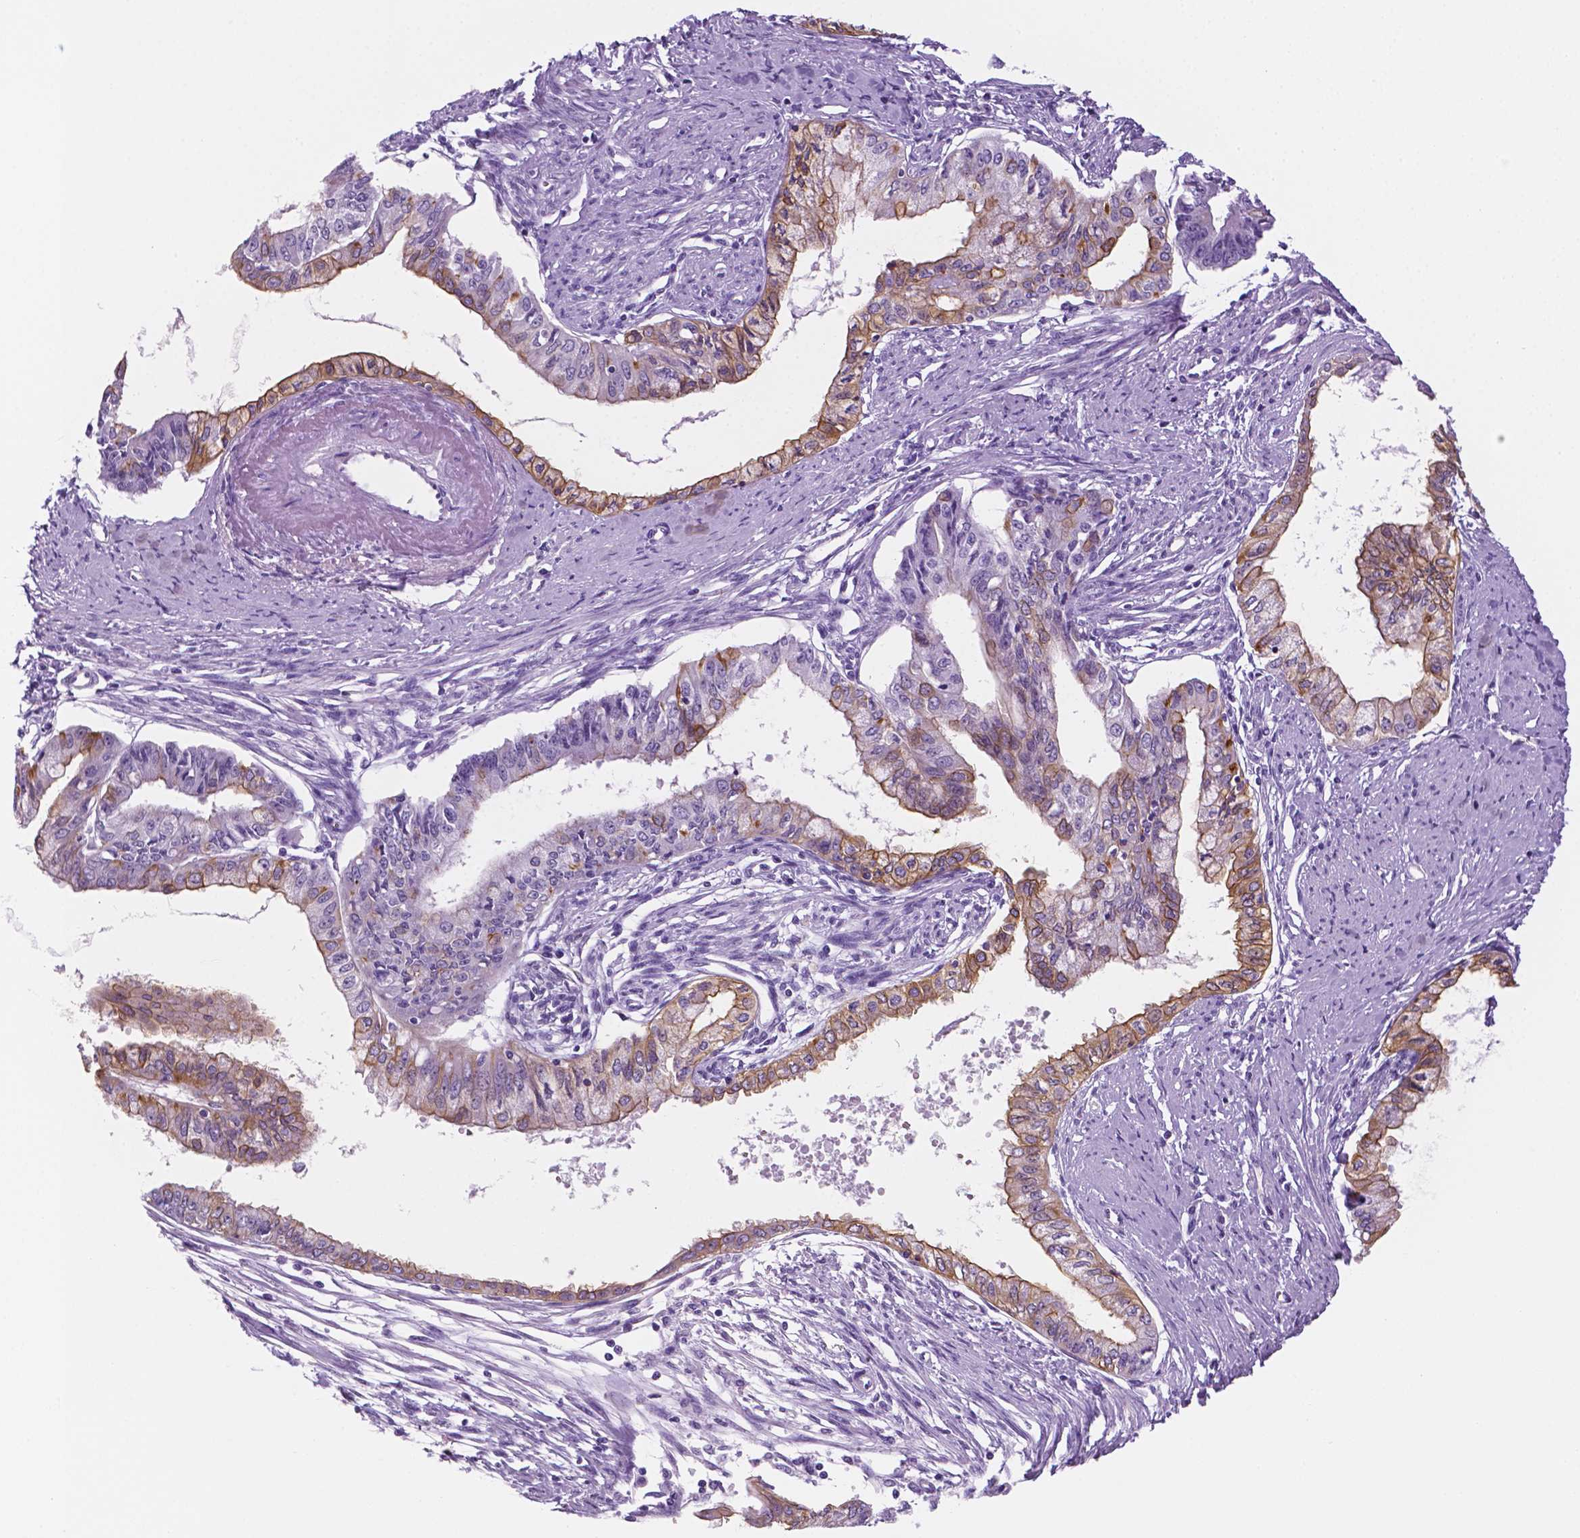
{"staining": {"intensity": "moderate", "quantity": "25%-75%", "location": "cytoplasmic/membranous"}, "tissue": "endometrial cancer", "cell_type": "Tumor cells", "image_type": "cancer", "snomed": [{"axis": "morphology", "description": "Adenocarcinoma, NOS"}, {"axis": "topography", "description": "Endometrium"}], "caption": "DAB (3,3'-diaminobenzidine) immunohistochemical staining of human adenocarcinoma (endometrial) reveals moderate cytoplasmic/membranous protein expression in about 25%-75% of tumor cells.", "gene": "PPL", "patient": {"sex": "female", "age": 76}}